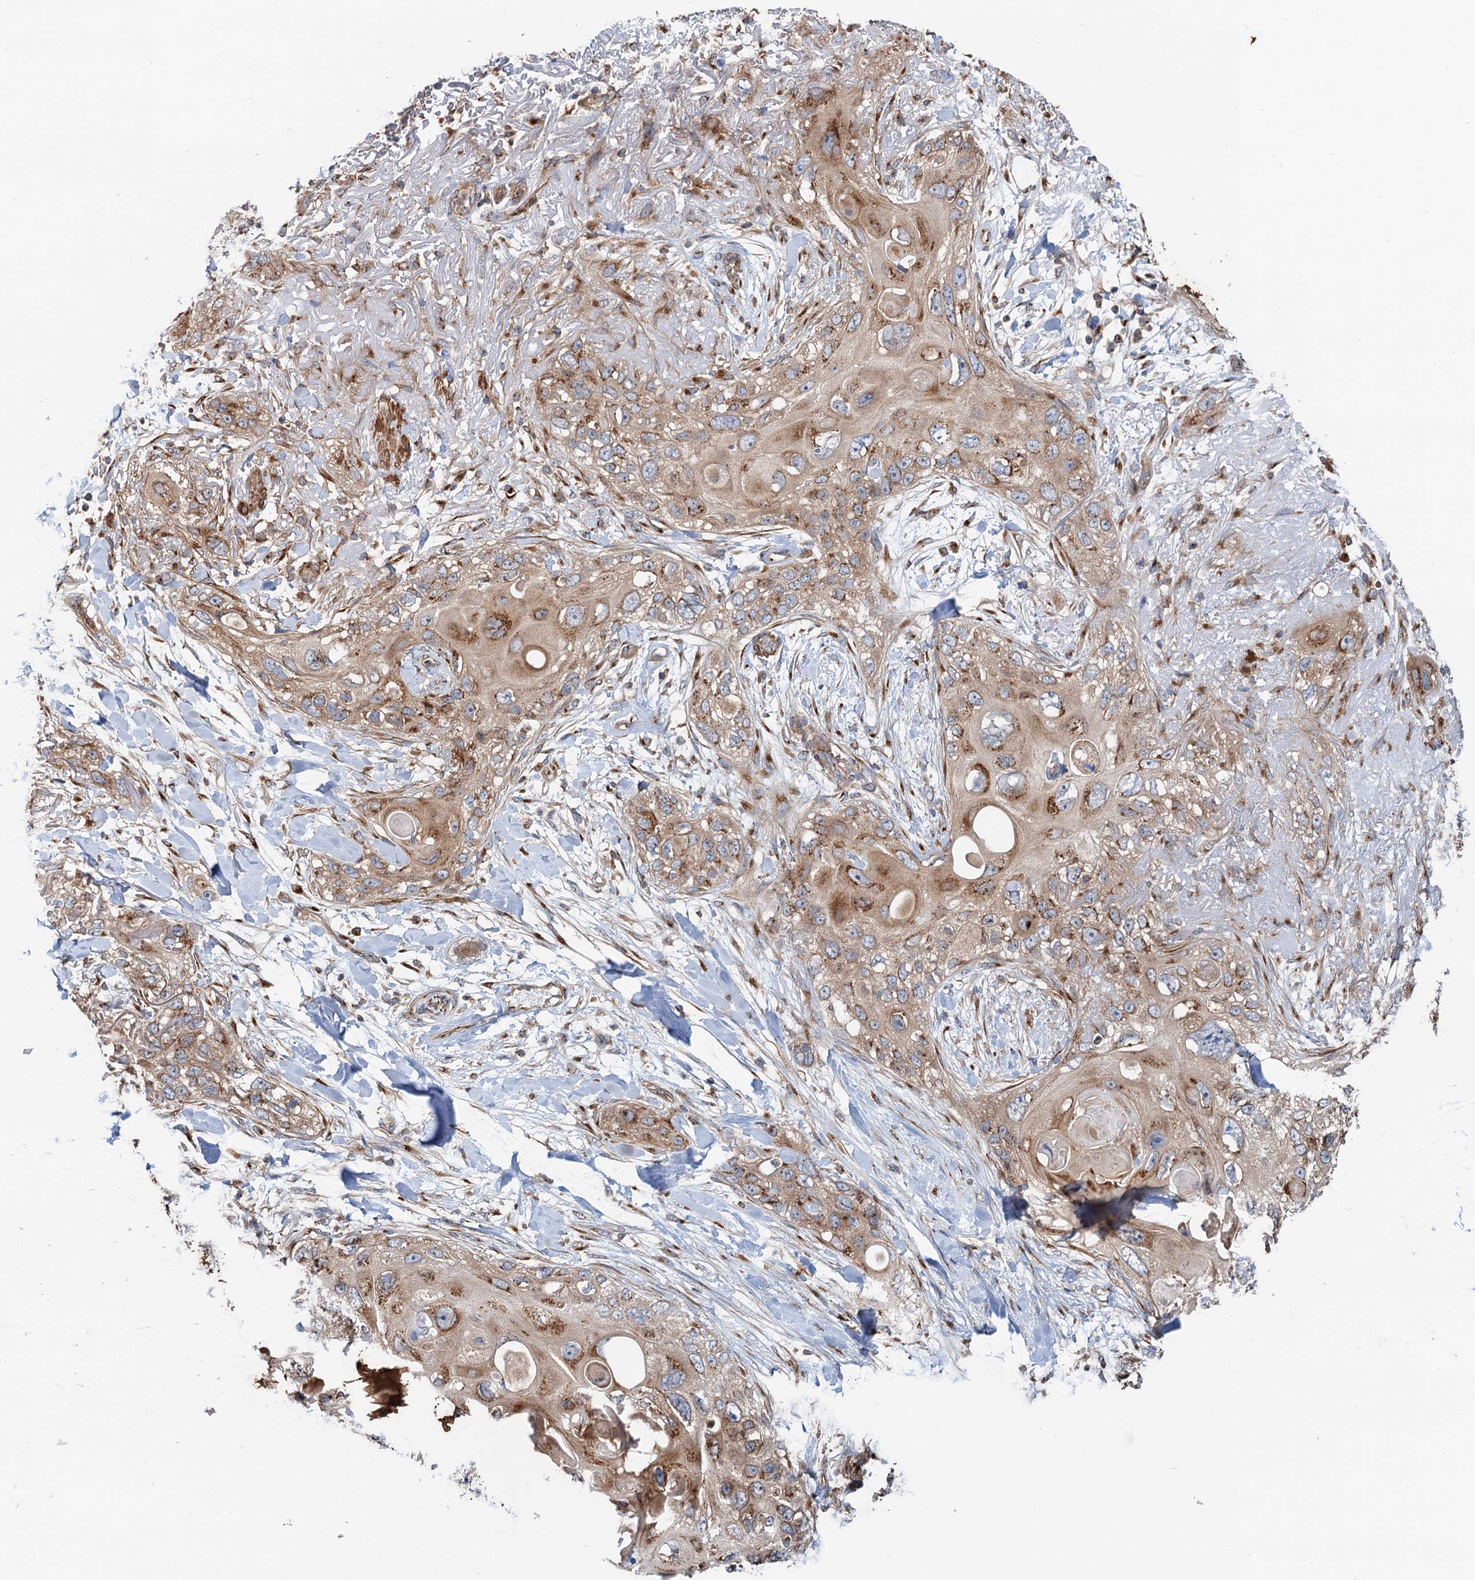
{"staining": {"intensity": "moderate", "quantity": ">75%", "location": "cytoplasmic/membranous"}, "tissue": "skin cancer", "cell_type": "Tumor cells", "image_type": "cancer", "snomed": [{"axis": "morphology", "description": "Normal tissue, NOS"}, {"axis": "morphology", "description": "Squamous cell carcinoma, NOS"}, {"axis": "topography", "description": "Skin"}], "caption": "Immunohistochemistry (DAB) staining of human skin cancer exhibits moderate cytoplasmic/membranous protein staining in approximately >75% of tumor cells. (Brightfield microscopy of DAB IHC at high magnification).", "gene": "ANKRD26", "patient": {"sex": "male", "age": 72}}